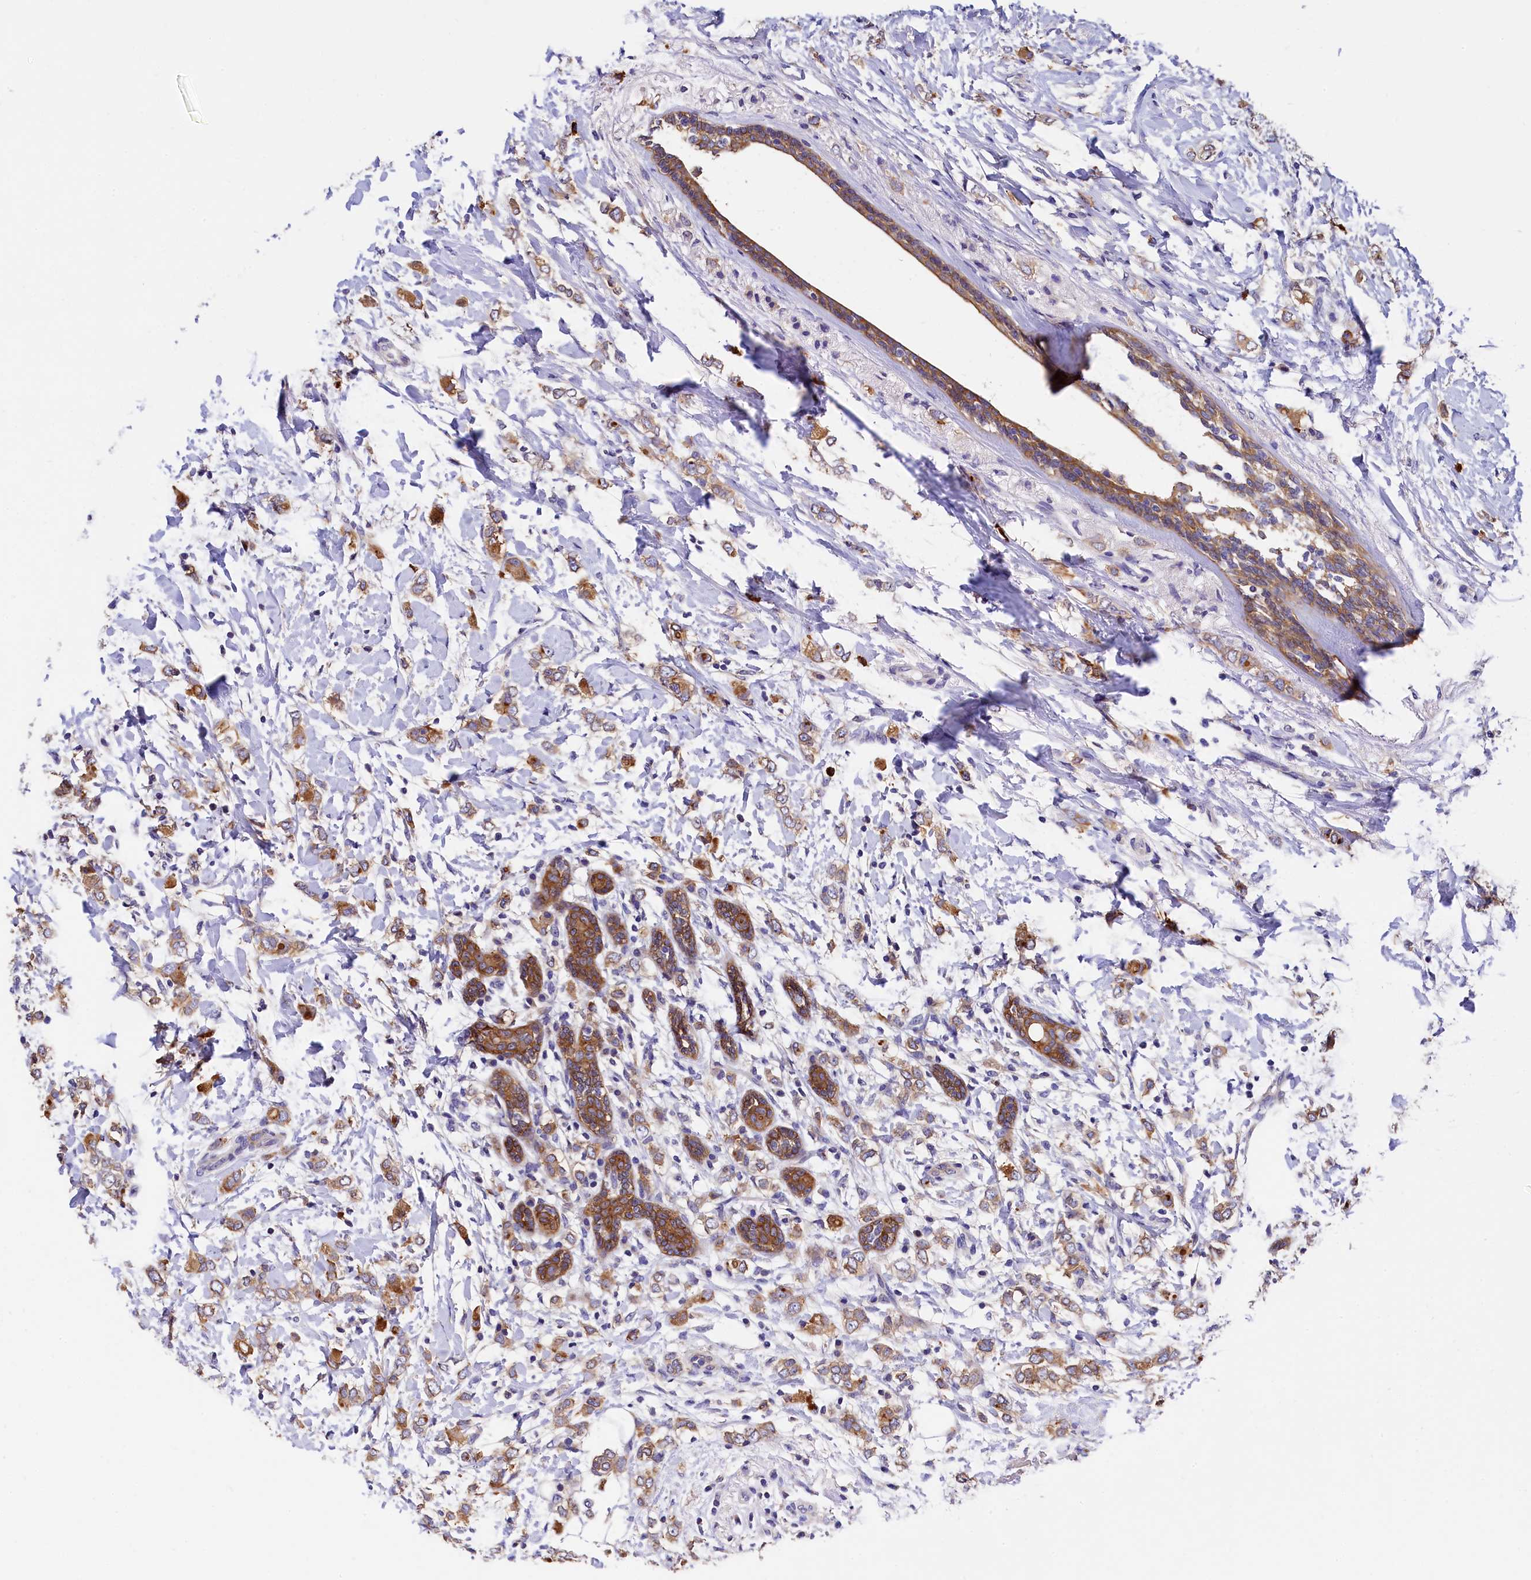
{"staining": {"intensity": "moderate", "quantity": ">75%", "location": "cytoplasmic/membranous"}, "tissue": "breast cancer", "cell_type": "Tumor cells", "image_type": "cancer", "snomed": [{"axis": "morphology", "description": "Normal tissue, NOS"}, {"axis": "morphology", "description": "Lobular carcinoma"}, {"axis": "topography", "description": "Breast"}], "caption": "Breast cancer stained with a brown dye exhibits moderate cytoplasmic/membranous positive positivity in approximately >75% of tumor cells.", "gene": "EPS8L2", "patient": {"sex": "female", "age": 47}}